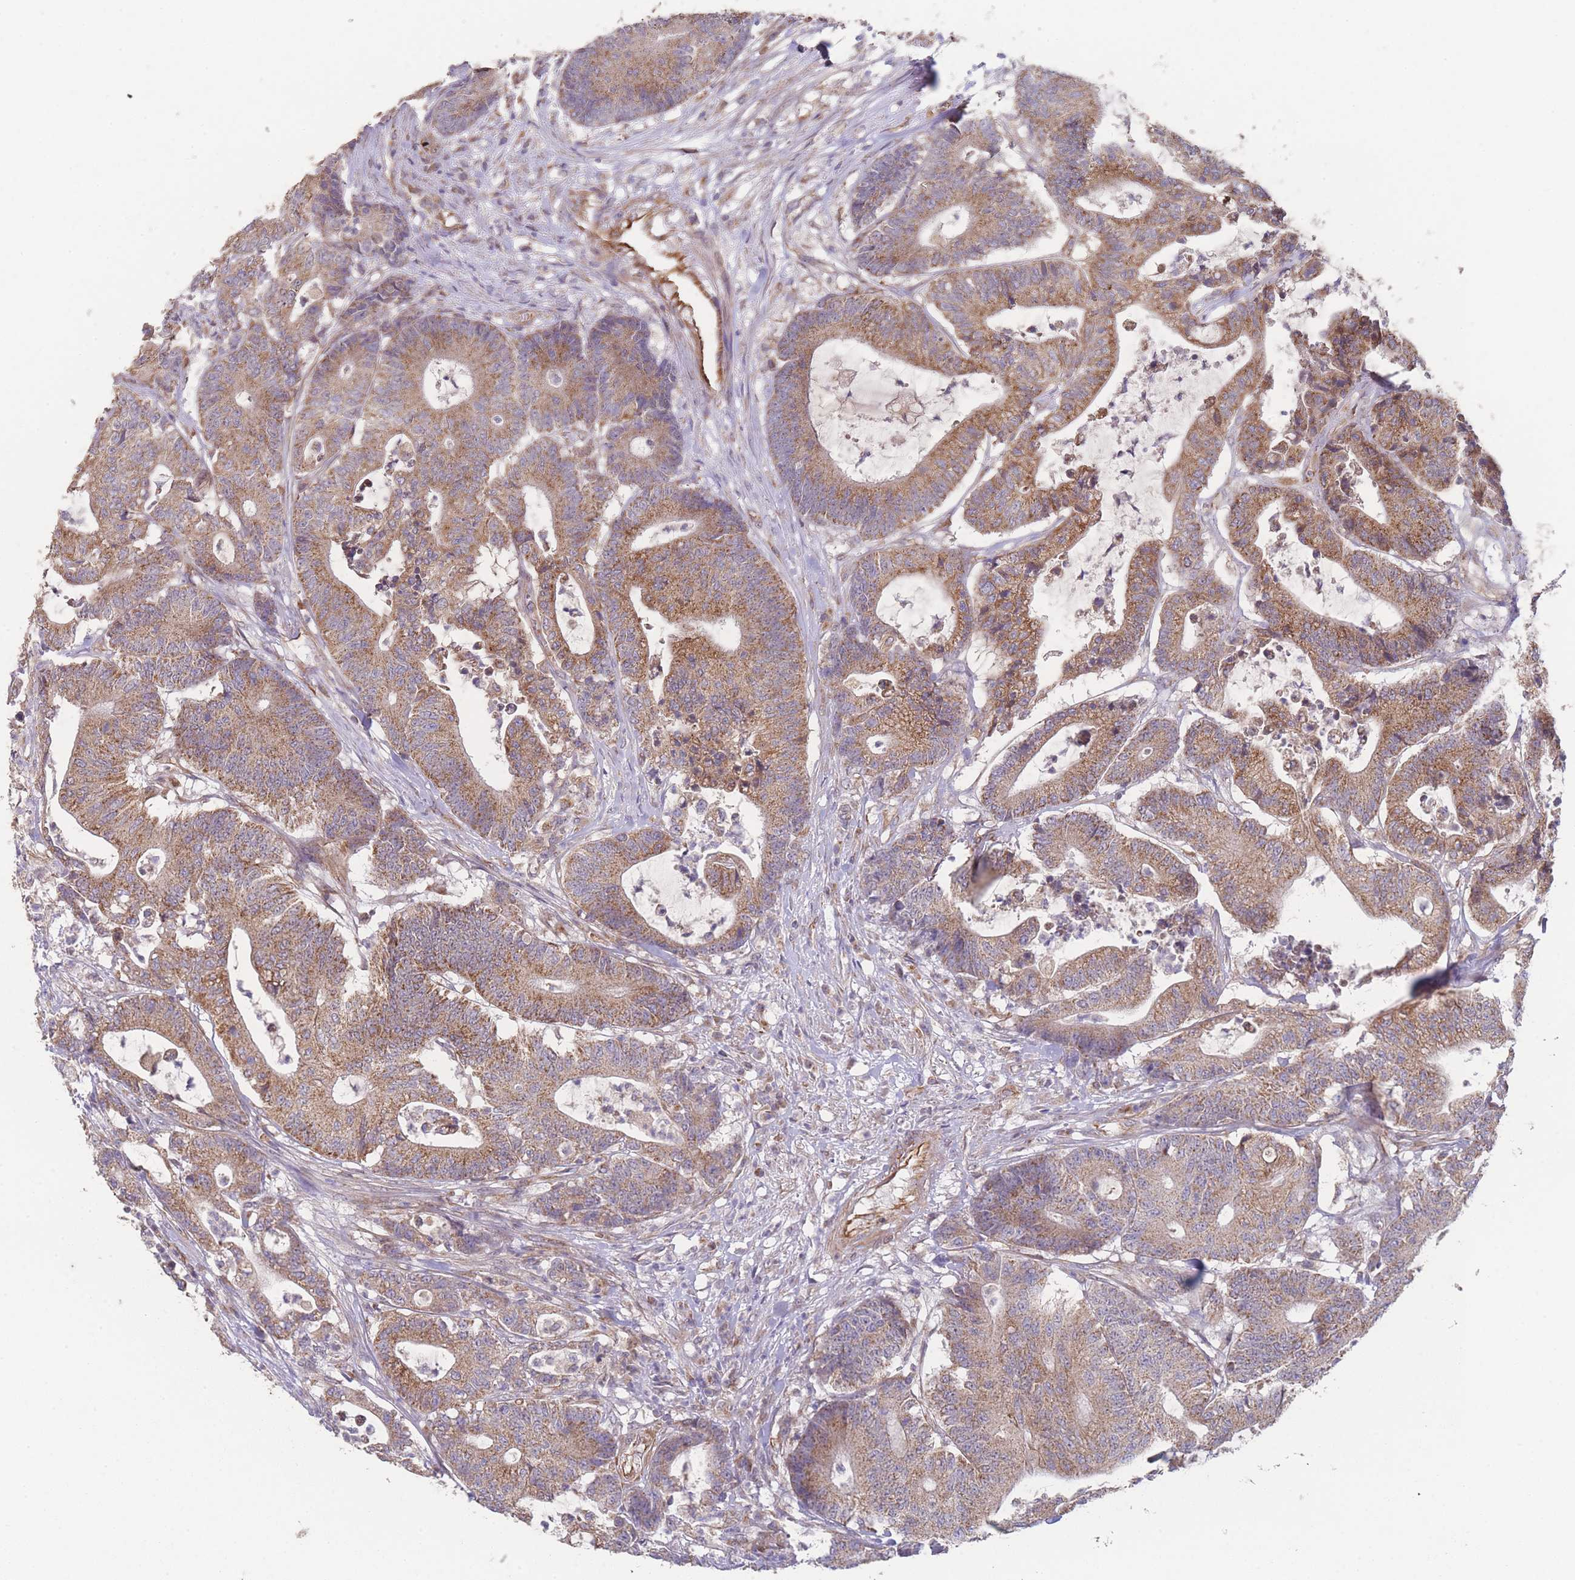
{"staining": {"intensity": "moderate", "quantity": ">75%", "location": "cytoplasmic/membranous"}, "tissue": "colorectal cancer", "cell_type": "Tumor cells", "image_type": "cancer", "snomed": [{"axis": "morphology", "description": "Adenocarcinoma, NOS"}, {"axis": "topography", "description": "Colon"}], "caption": "A micrograph of colorectal adenocarcinoma stained for a protein exhibits moderate cytoplasmic/membranous brown staining in tumor cells.", "gene": "PXMP4", "patient": {"sex": "female", "age": 84}}